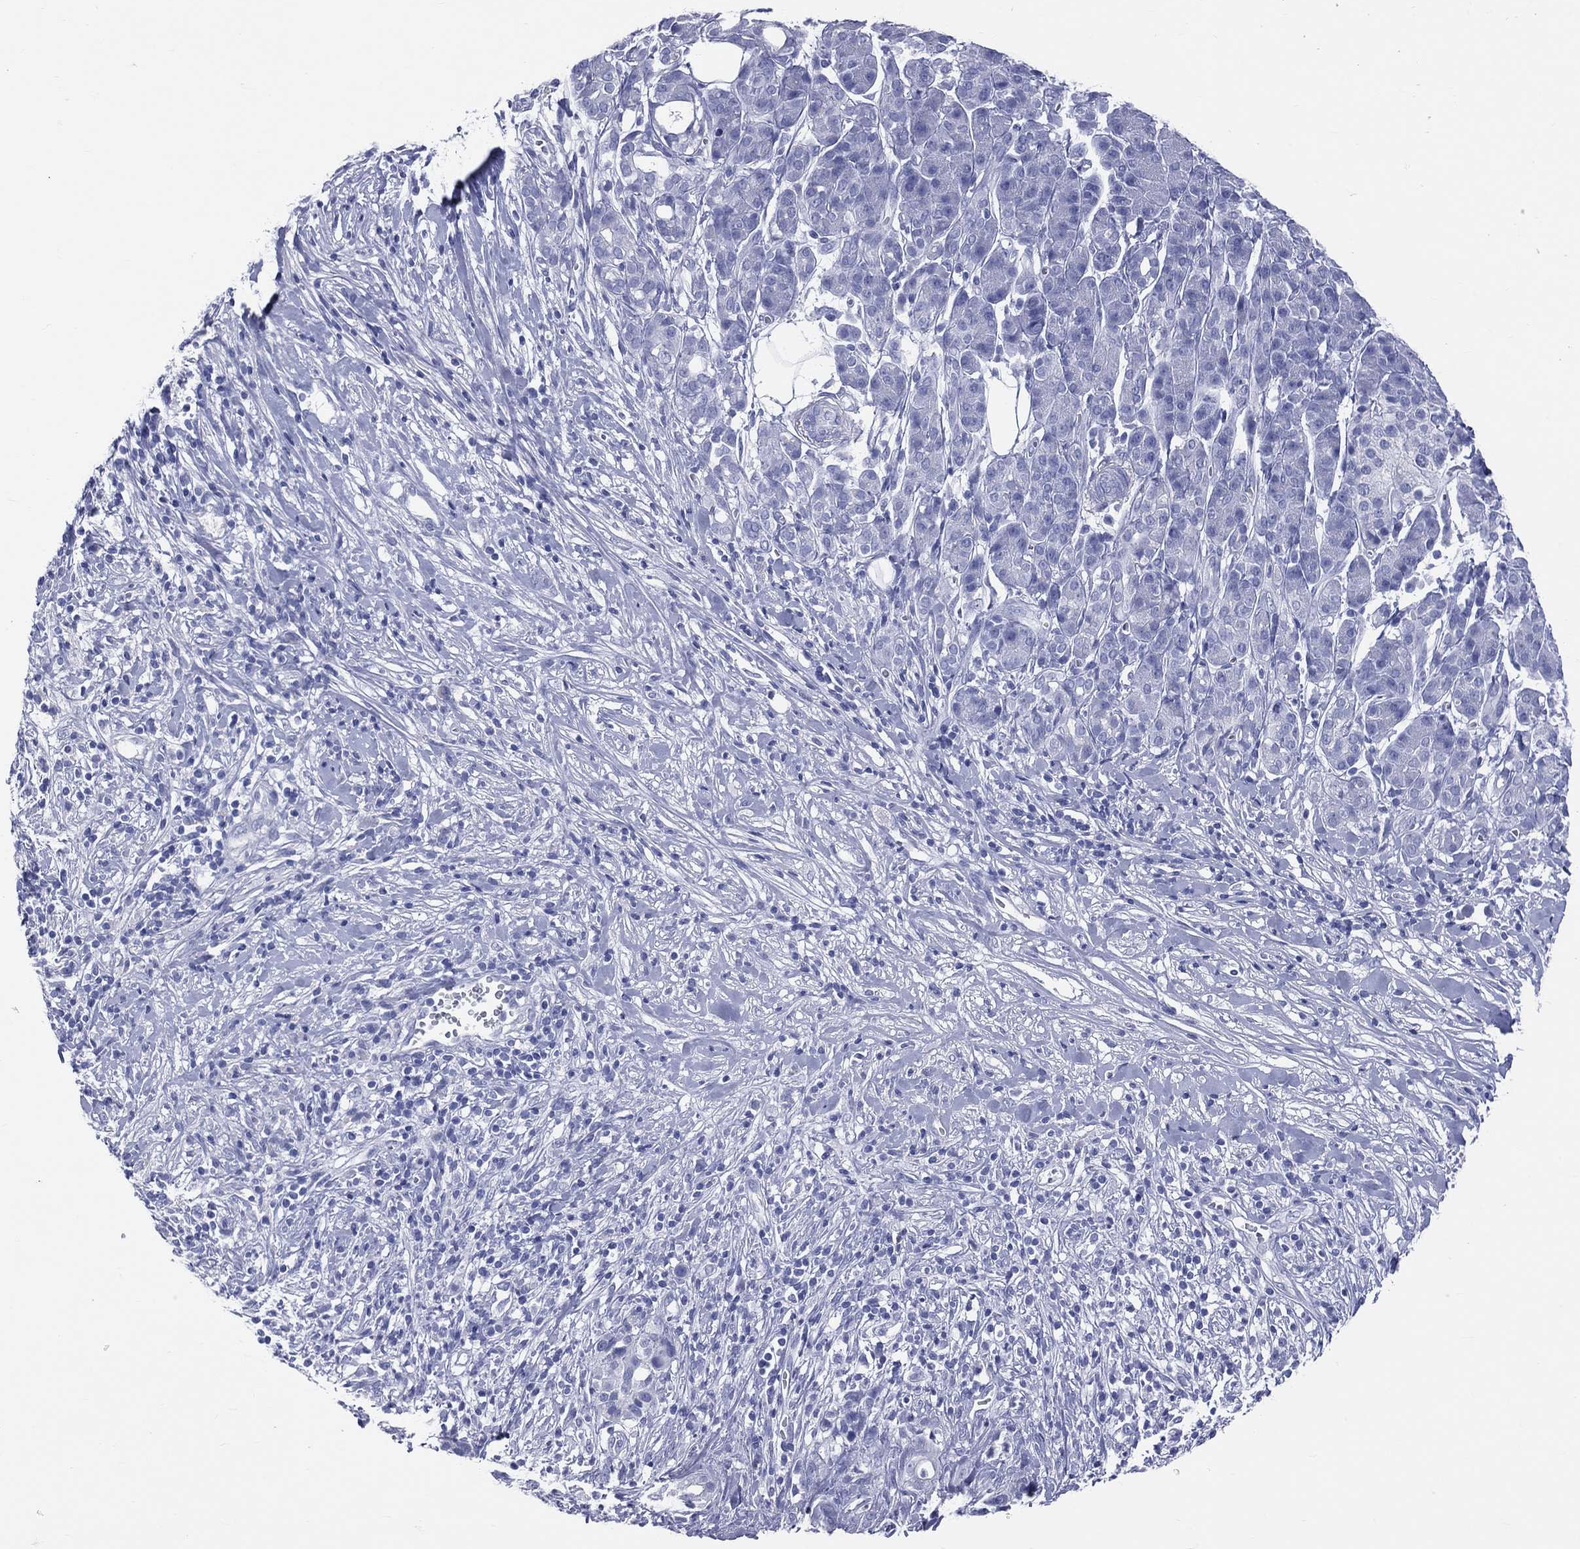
{"staining": {"intensity": "negative", "quantity": "none", "location": "none"}, "tissue": "pancreatic cancer", "cell_type": "Tumor cells", "image_type": "cancer", "snomed": [{"axis": "morphology", "description": "Adenocarcinoma, NOS"}, {"axis": "topography", "description": "Pancreas"}], "caption": "Pancreatic cancer stained for a protein using immunohistochemistry displays no staining tumor cells.", "gene": "CYLC1", "patient": {"sex": "male", "age": 61}}